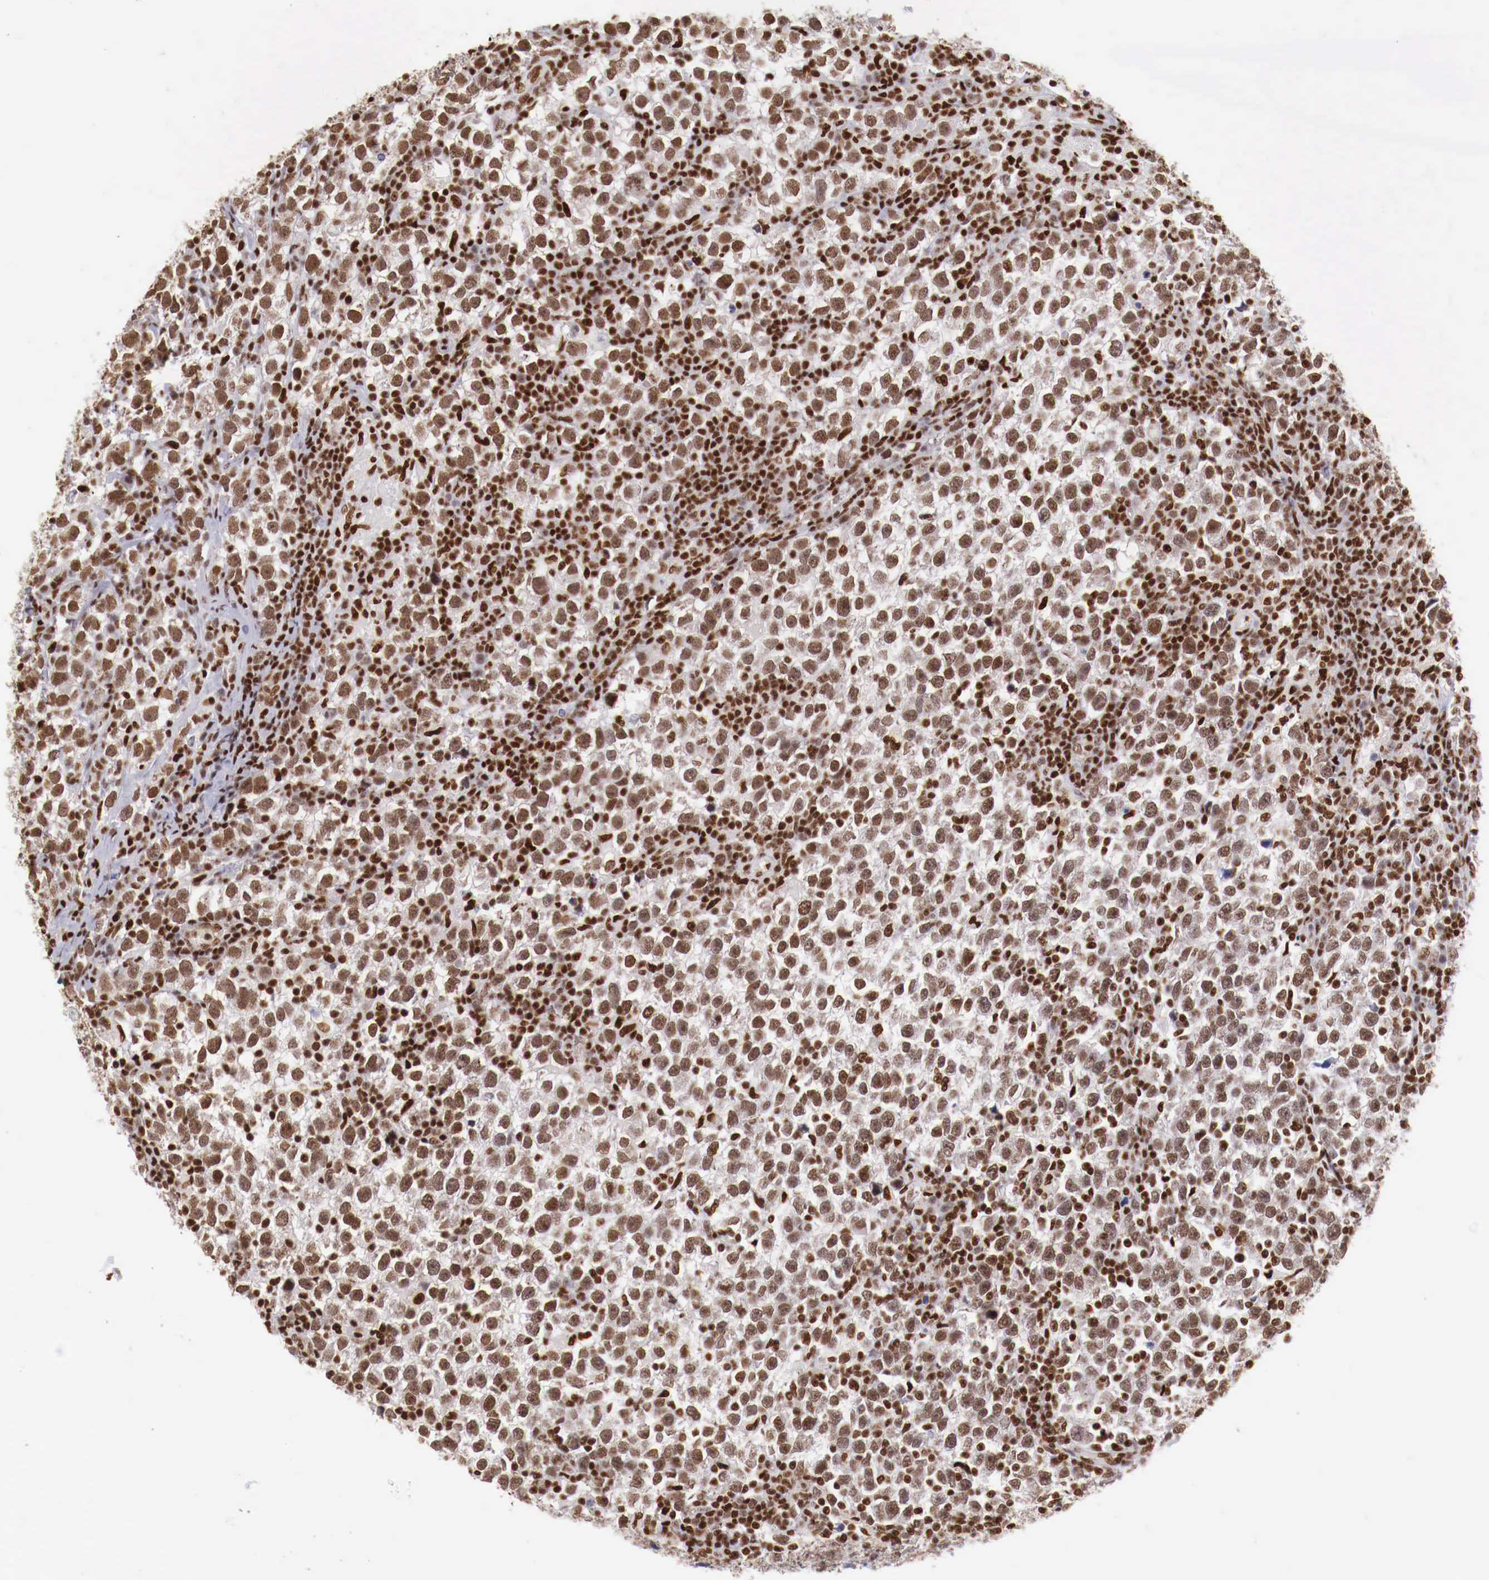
{"staining": {"intensity": "moderate", "quantity": ">75%", "location": "nuclear"}, "tissue": "testis cancer", "cell_type": "Tumor cells", "image_type": "cancer", "snomed": [{"axis": "morphology", "description": "Seminoma, NOS"}, {"axis": "topography", "description": "Testis"}], "caption": "Protein expression analysis of human testis seminoma reveals moderate nuclear positivity in about >75% of tumor cells. (IHC, brightfield microscopy, high magnification).", "gene": "MAX", "patient": {"sex": "male", "age": 43}}